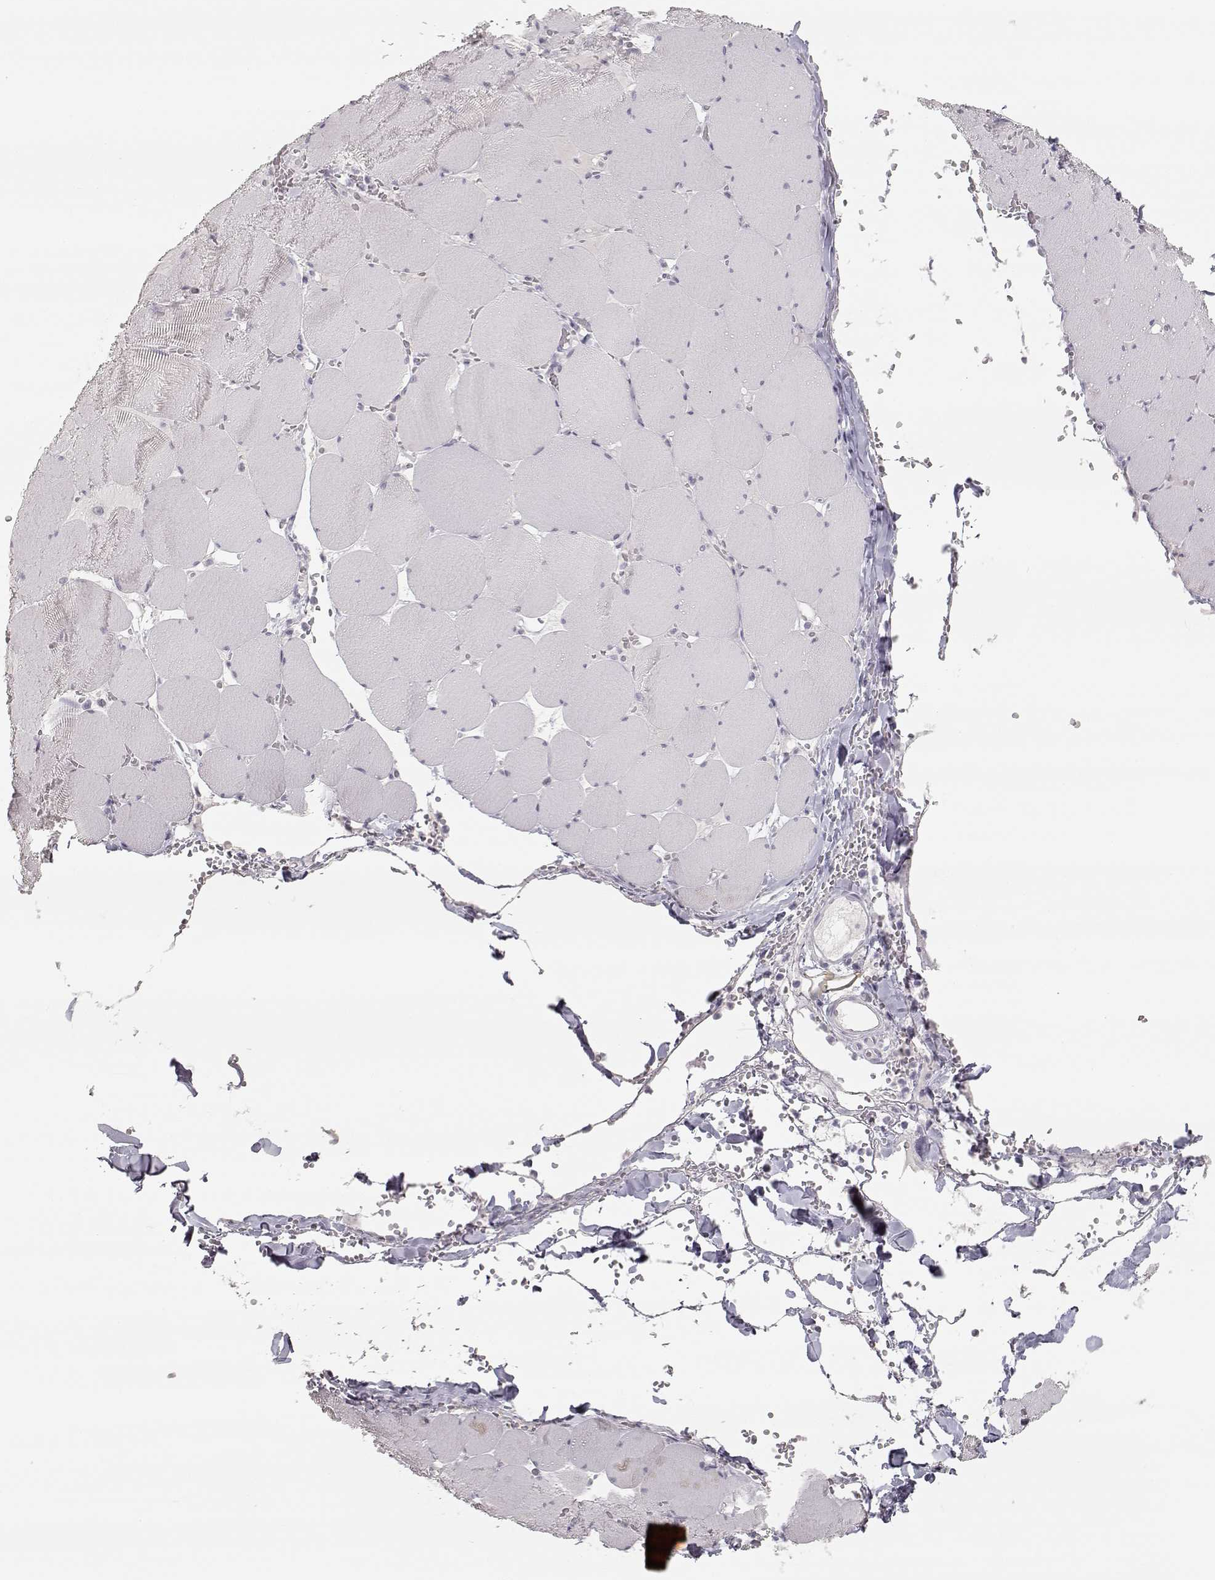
{"staining": {"intensity": "negative", "quantity": "none", "location": "none"}, "tissue": "skeletal muscle", "cell_type": "Myocytes", "image_type": "normal", "snomed": [{"axis": "morphology", "description": "Normal tissue, NOS"}, {"axis": "morphology", "description": "Malignant melanoma, Metastatic site"}, {"axis": "topography", "description": "Skeletal muscle"}], "caption": "A histopathology image of skeletal muscle stained for a protein reveals no brown staining in myocytes.", "gene": "TKTL1", "patient": {"sex": "male", "age": 50}}